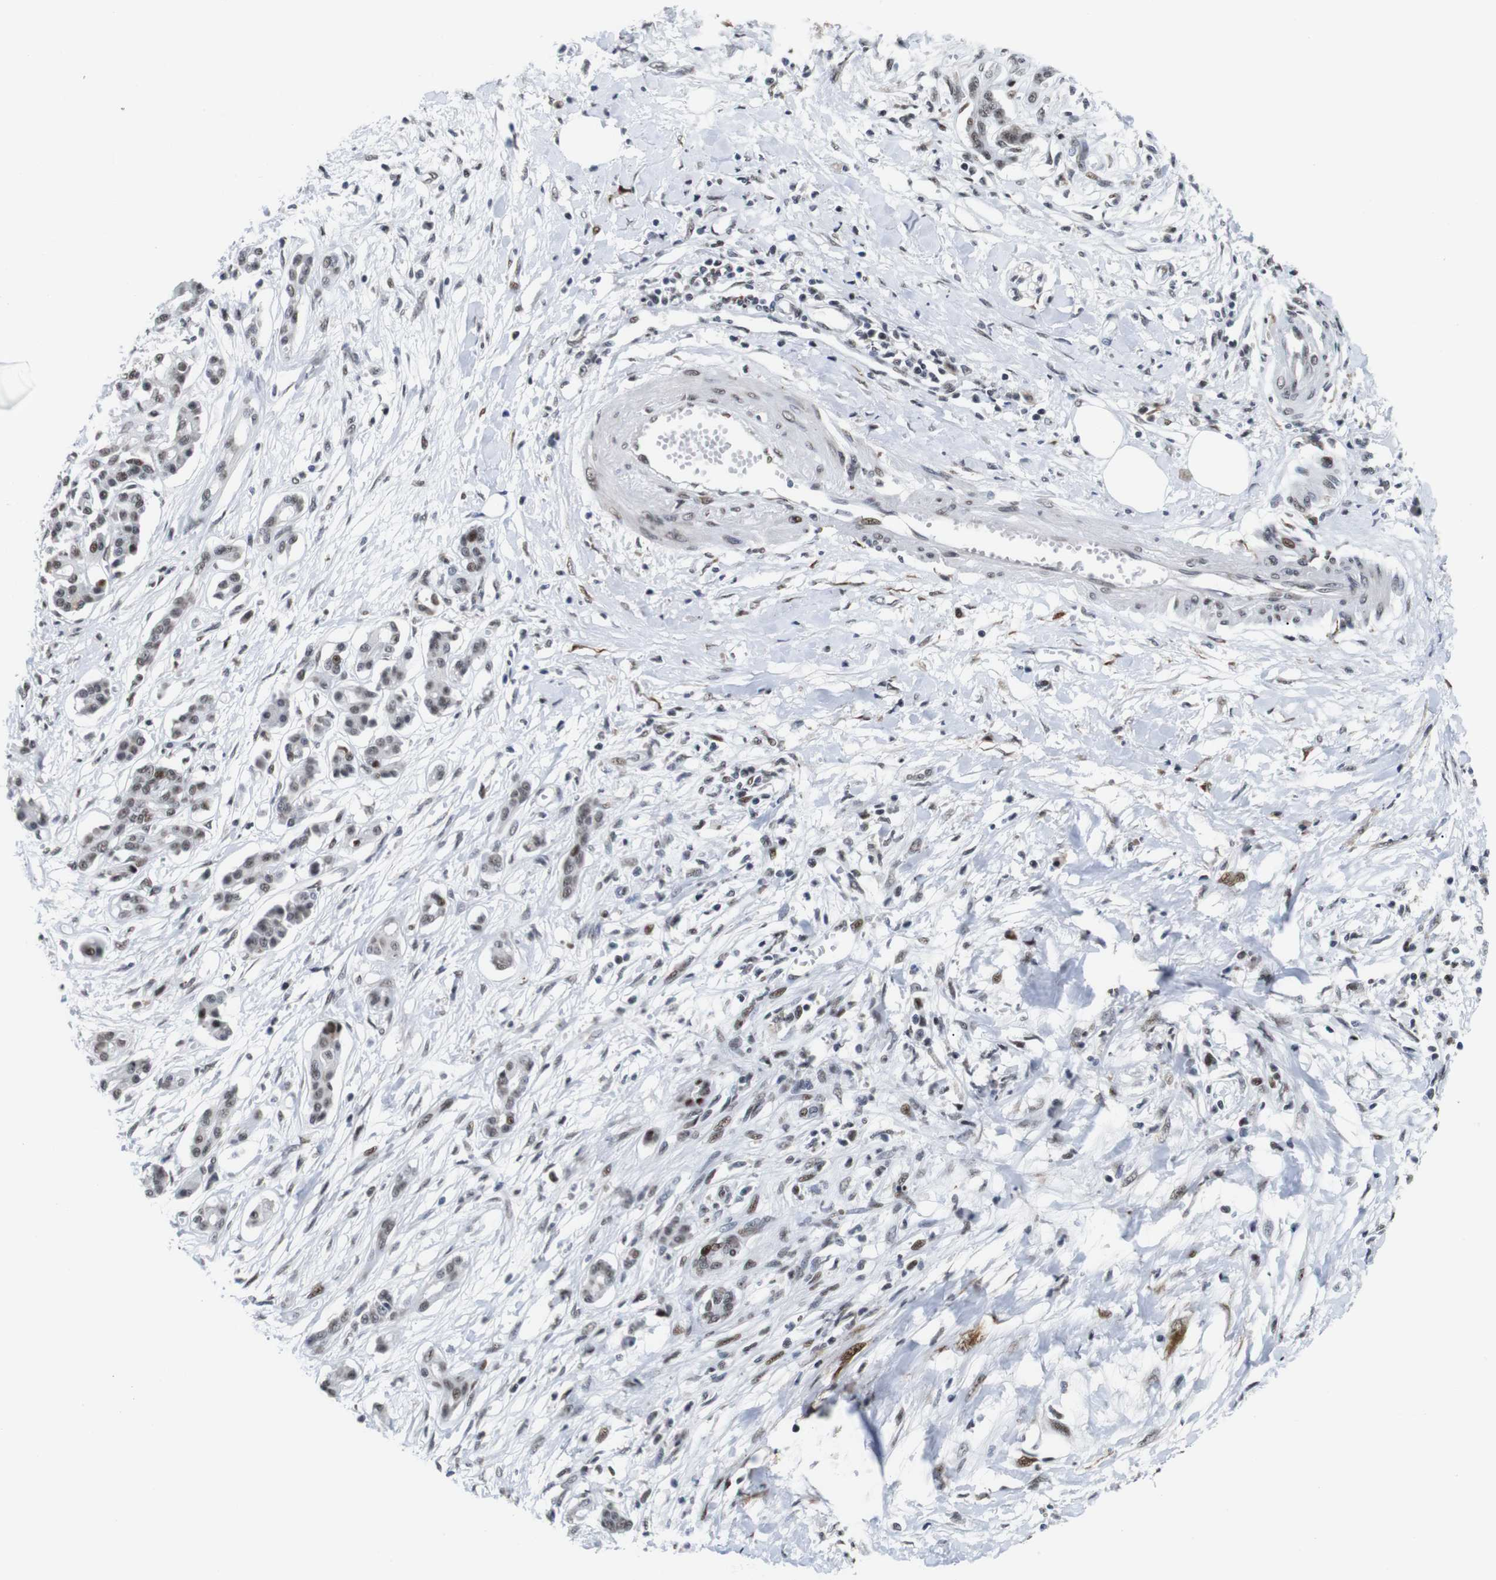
{"staining": {"intensity": "strong", "quantity": "<25%", "location": "nuclear"}, "tissue": "pancreatic cancer", "cell_type": "Tumor cells", "image_type": "cancer", "snomed": [{"axis": "morphology", "description": "Adenocarcinoma, NOS"}, {"axis": "topography", "description": "Pancreas"}], "caption": "Pancreatic cancer was stained to show a protein in brown. There is medium levels of strong nuclear expression in about <25% of tumor cells.", "gene": "EIF4G1", "patient": {"sex": "male", "age": 56}}